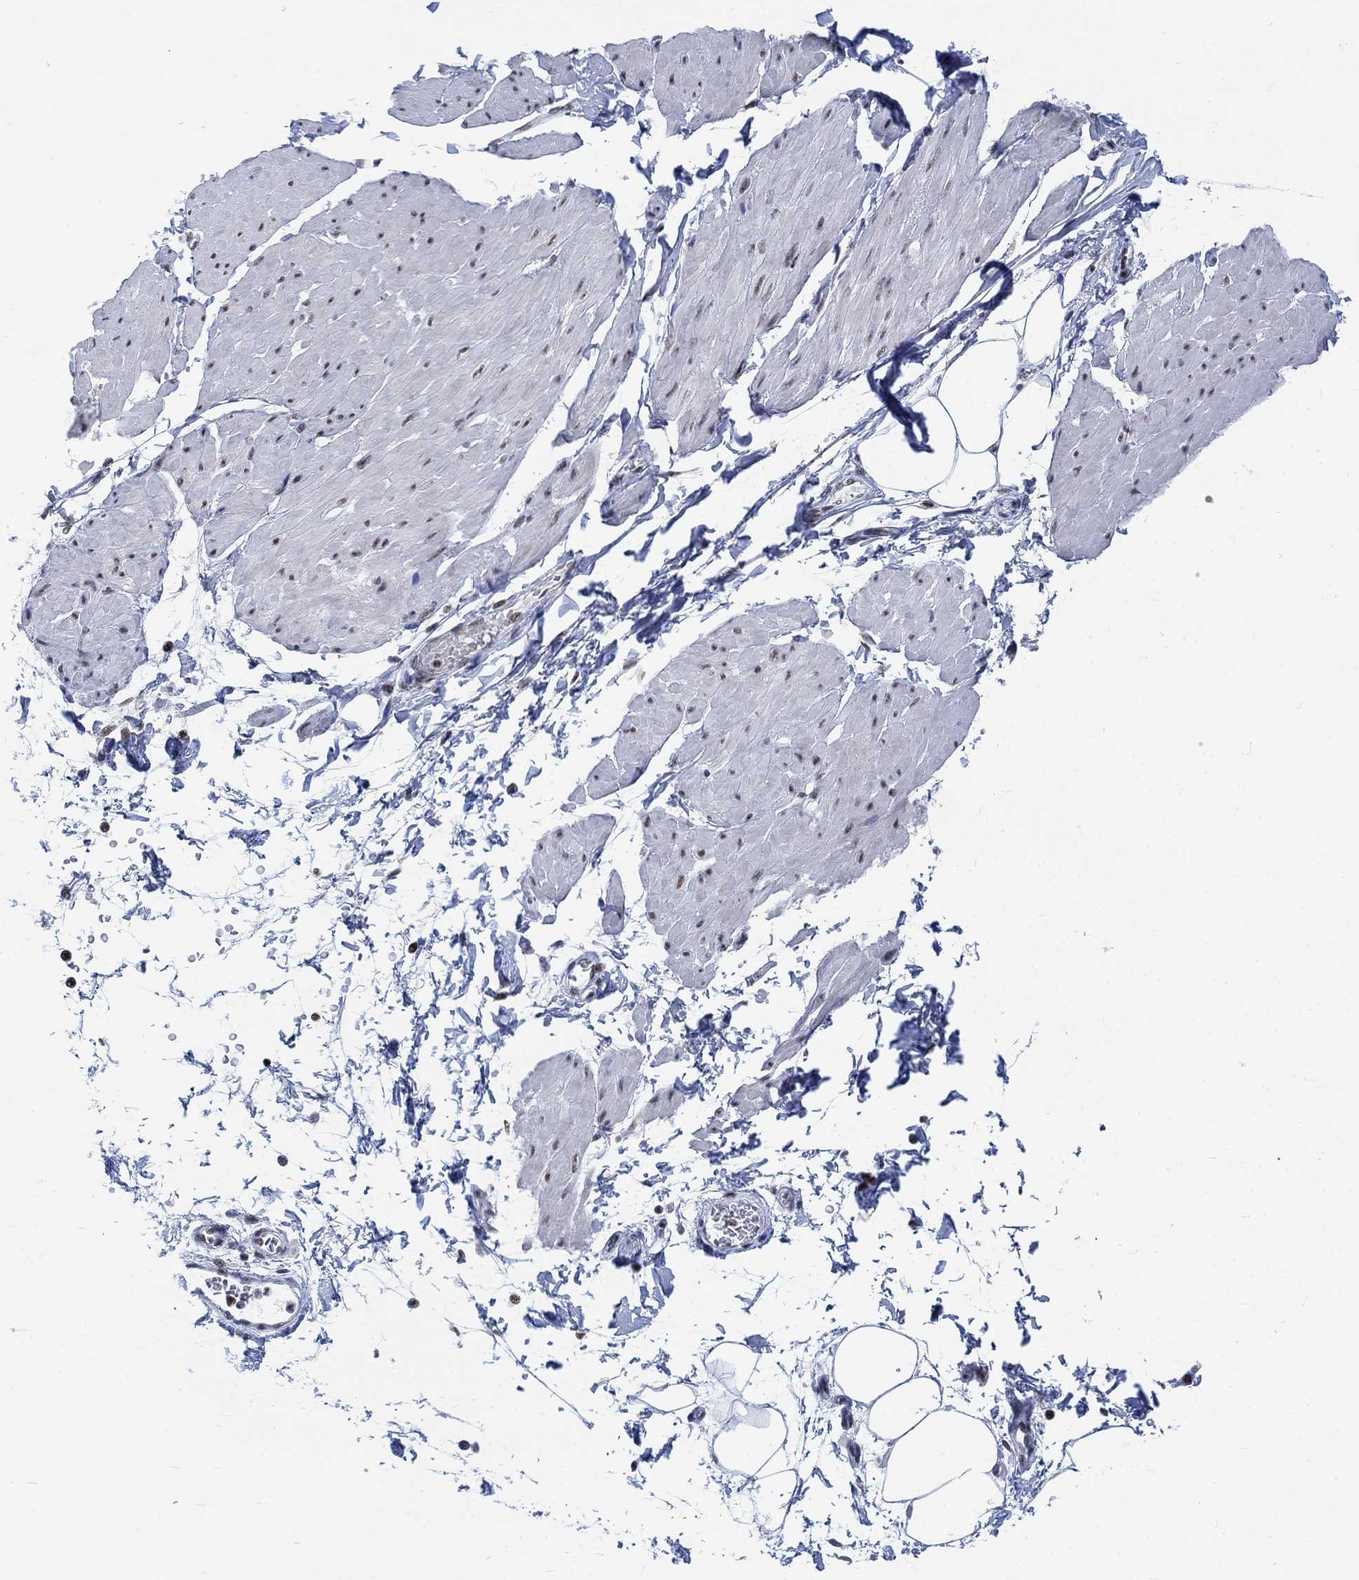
{"staining": {"intensity": "negative", "quantity": "none", "location": "none"}, "tissue": "smooth muscle", "cell_type": "Smooth muscle cells", "image_type": "normal", "snomed": [{"axis": "morphology", "description": "Normal tissue, NOS"}, {"axis": "topography", "description": "Adipose tissue"}, {"axis": "topography", "description": "Smooth muscle"}, {"axis": "topography", "description": "Peripheral nerve tissue"}], "caption": "An immunohistochemistry micrograph of benign smooth muscle is shown. There is no staining in smooth muscle cells of smooth muscle. (Brightfield microscopy of DAB (3,3'-diaminobenzidine) immunohistochemistry (IHC) at high magnification).", "gene": "KCNH8", "patient": {"sex": "male", "age": 83}}